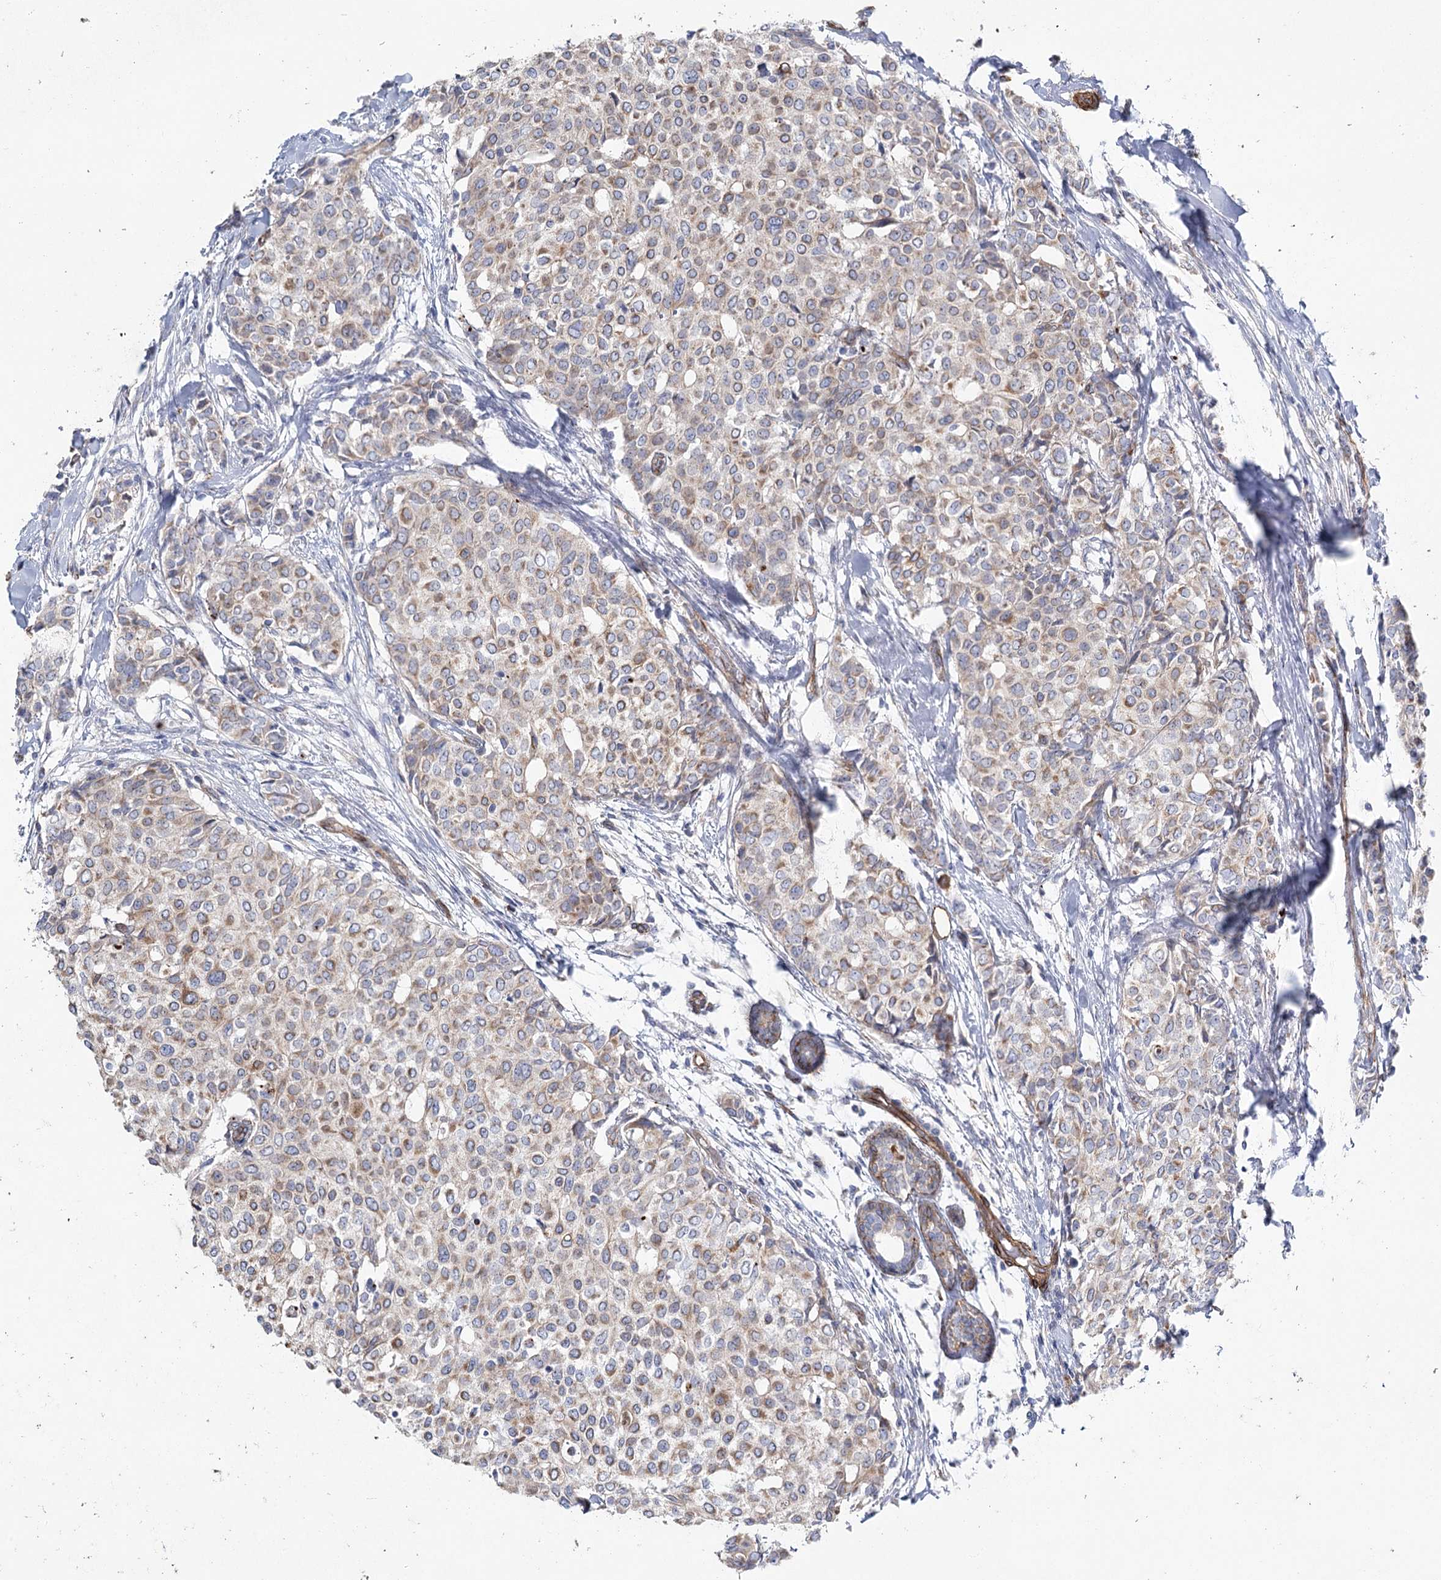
{"staining": {"intensity": "moderate", "quantity": ">75%", "location": "cytoplasmic/membranous"}, "tissue": "breast cancer", "cell_type": "Tumor cells", "image_type": "cancer", "snomed": [{"axis": "morphology", "description": "Lobular carcinoma"}, {"axis": "topography", "description": "Breast"}], "caption": "The immunohistochemical stain labels moderate cytoplasmic/membranous positivity in tumor cells of lobular carcinoma (breast) tissue.", "gene": "TMEM164", "patient": {"sex": "female", "age": 51}}